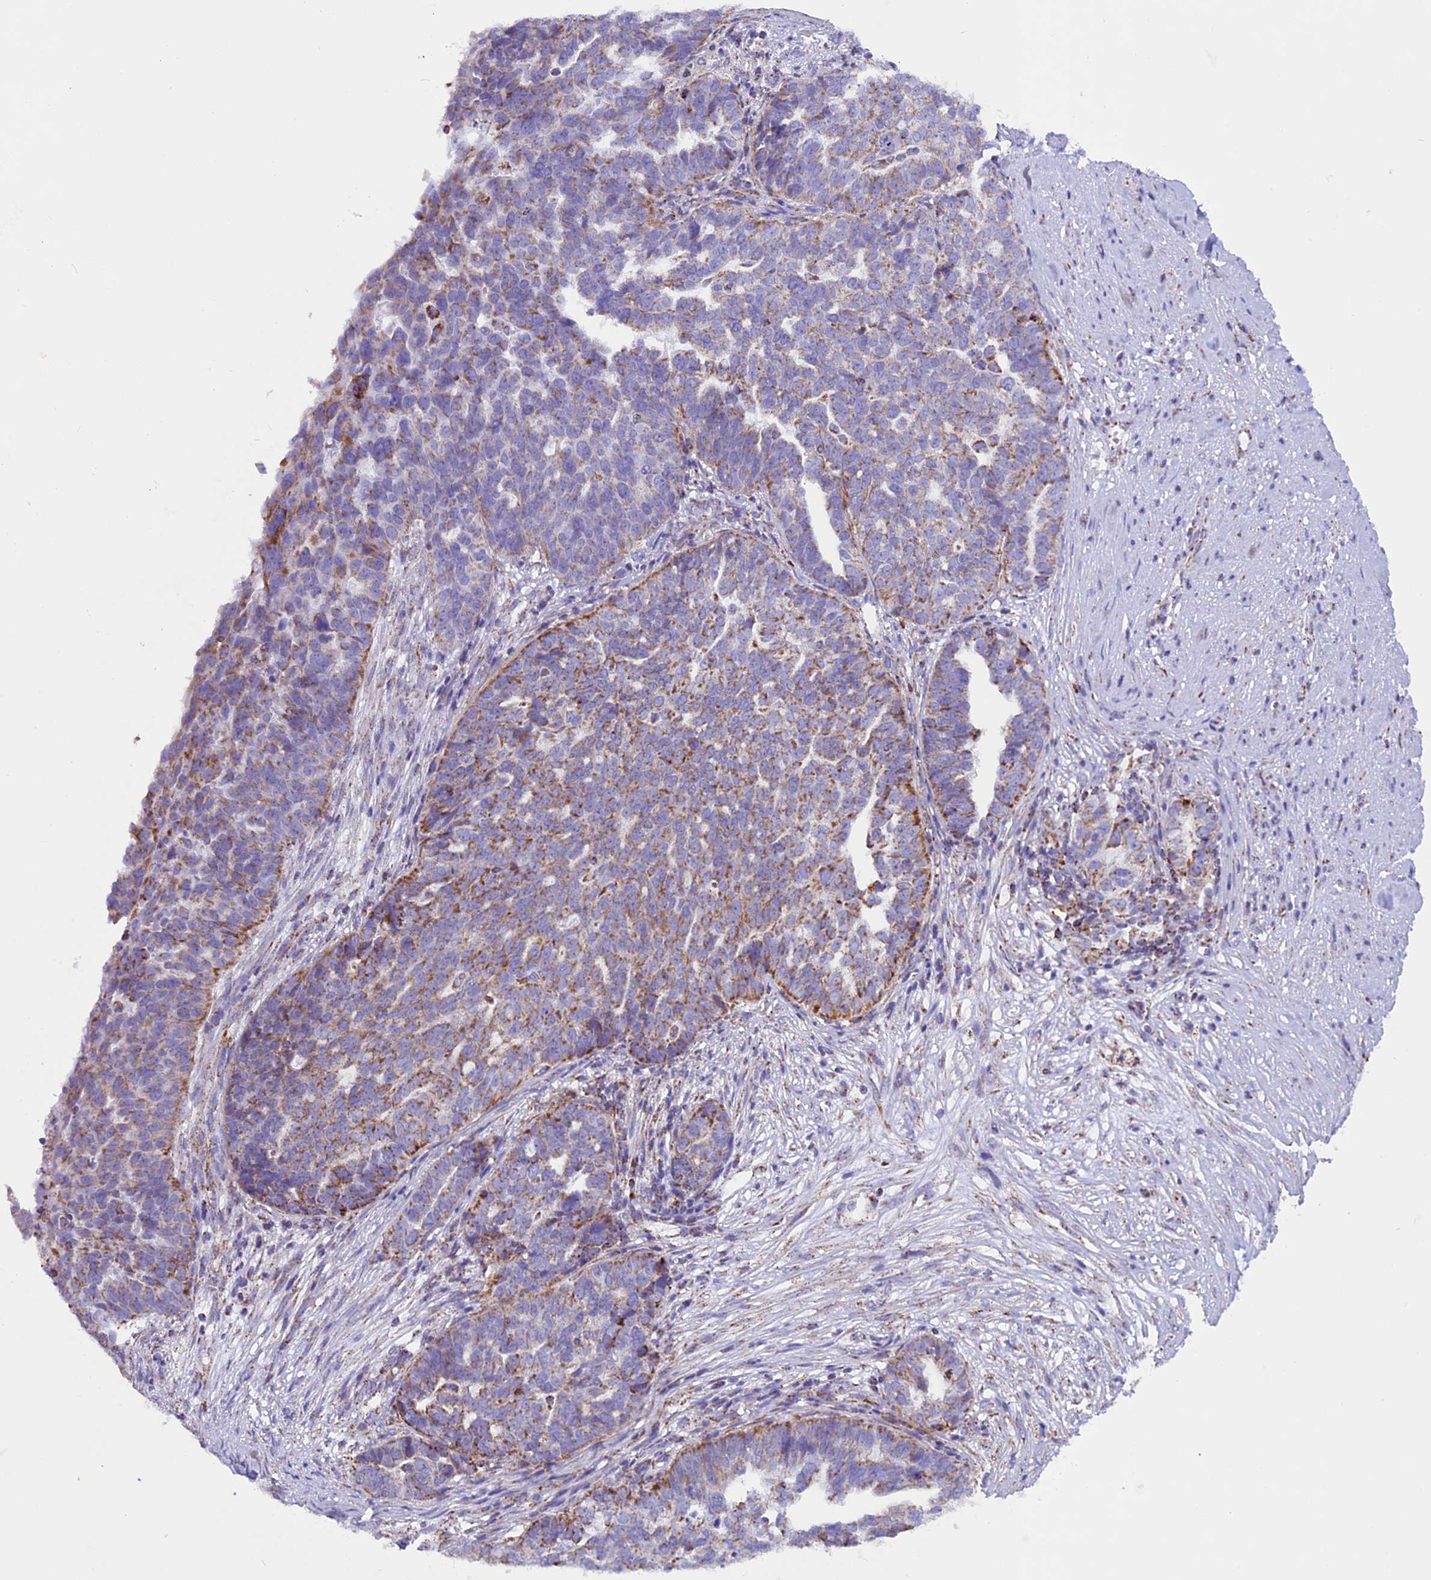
{"staining": {"intensity": "moderate", "quantity": "25%-75%", "location": "cytoplasmic/membranous"}, "tissue": "ovarian cancer", "cell_type": "Tumor cells", "image_type": "cancer", "snomed": [{"axis": "morphology", "description": "Cystadenocarcinoma, serous, NOS"}, {"axis": "topography", "description": "Ovary"}], "caption": "Protein expression analysis of ovarian serous cystadenocarcinoma demonstrates moderate cytoplasmic/membranous expression in about 25%-75% of tumor cells.", "gene": "ICA1L", "patient": {"sex": "female", "age": 59}}